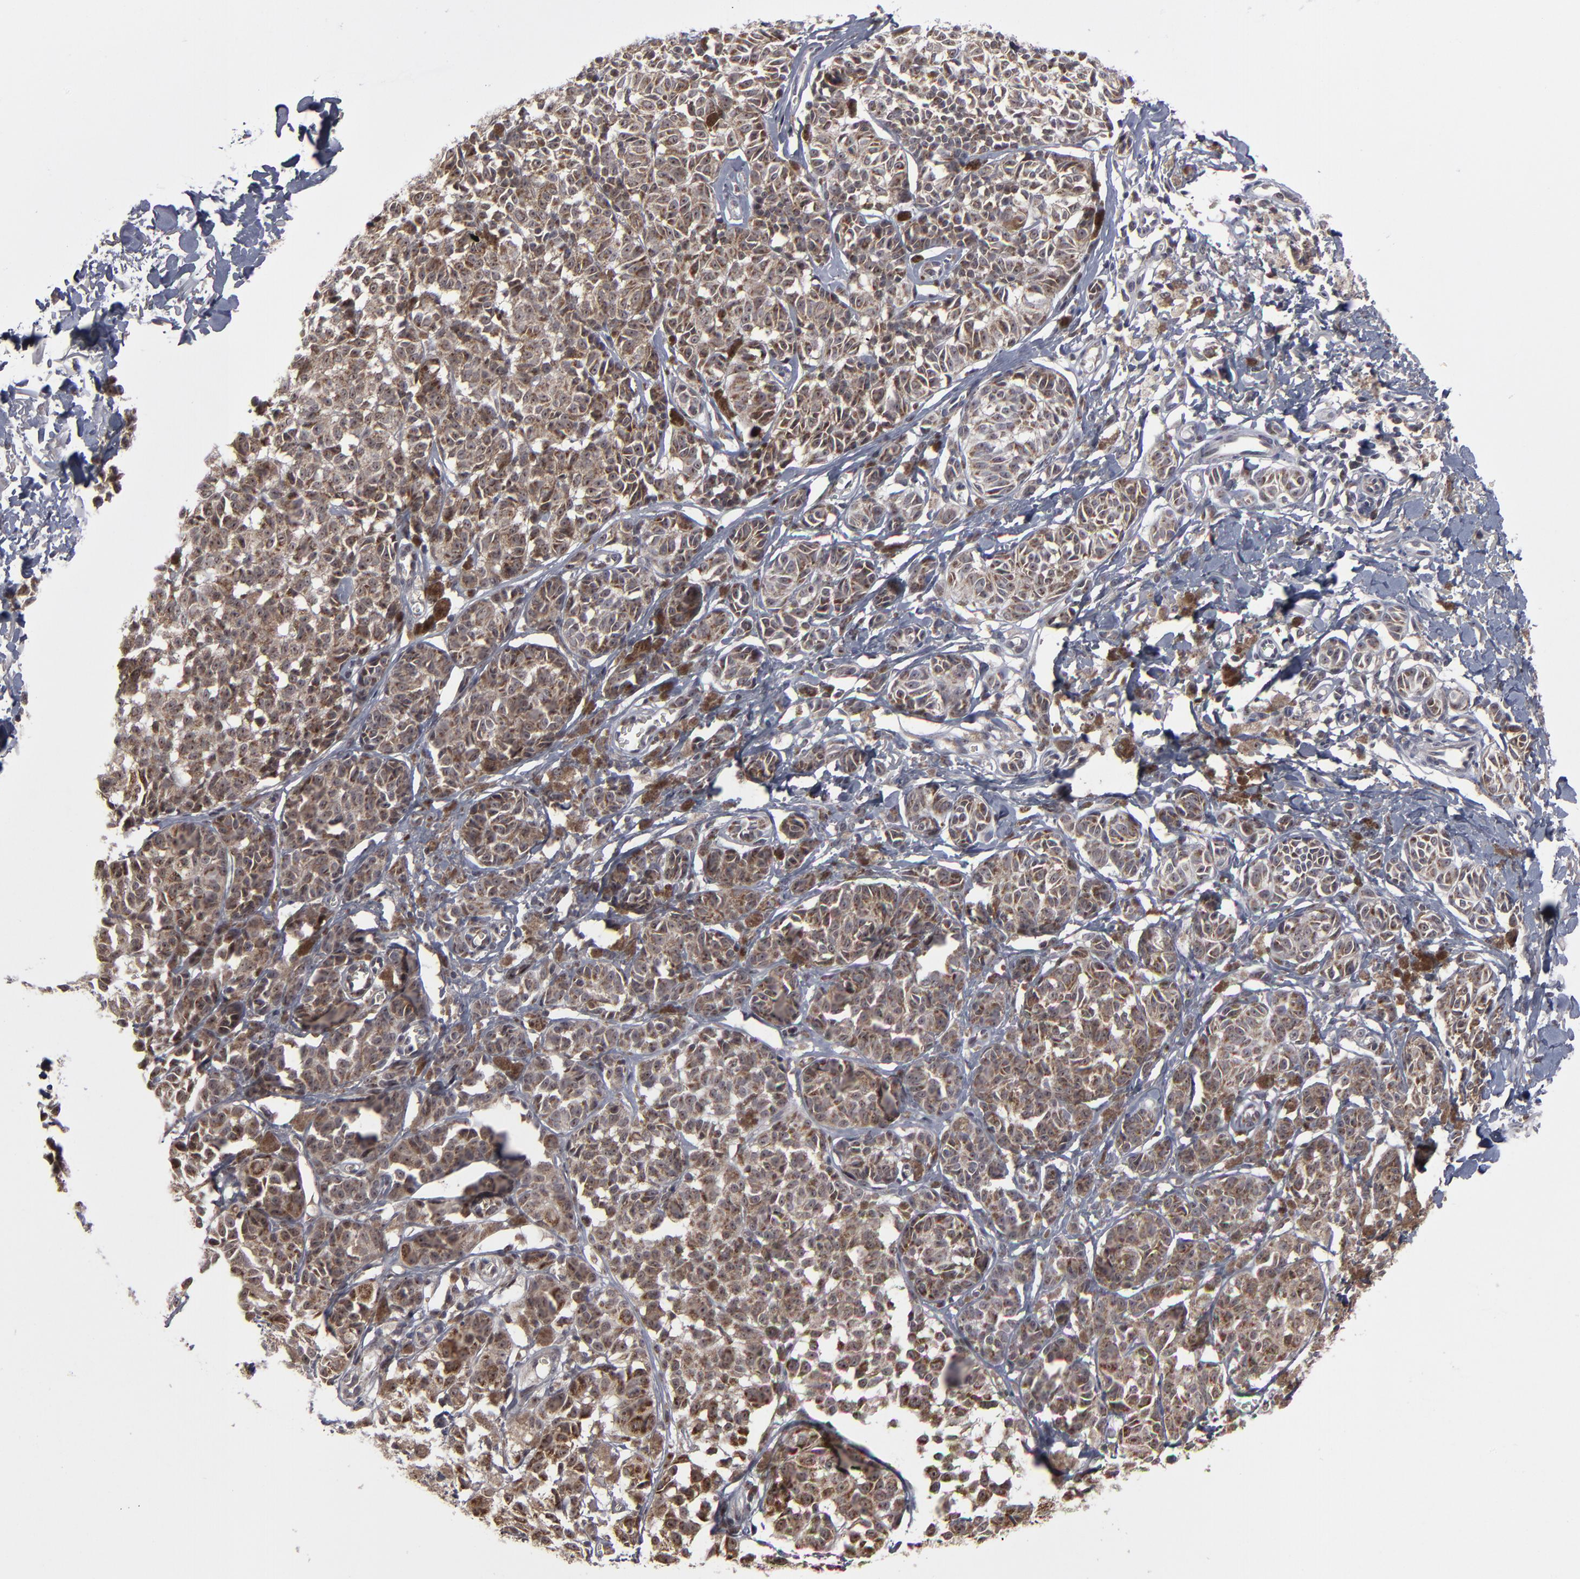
{"staining": {"intensity": "strong", "quantity": "25%-75%", "location": "cytoplasmic/membranous"}, "tissue": "melanoma", "cell_type": "Tumor cells", "image_type": "cancer", "snomed": [{"axis": "morphology", "description": "Malignant melanoma, NOS"}, {"axis": "topography", "description": "Skin"}], "caption": "Immunohistochemical staining of malignant melanoma demonstrates strong cytoplasmic/membranous protein expression in approximately 25%-75% of tumor cells. Using DAB (brown) and hematoxylin (blue) stains, captured at high magnification using brightfield microscopy.", "gene": "GLCCI1", "patient": {"sex": "male", "age": 76}}